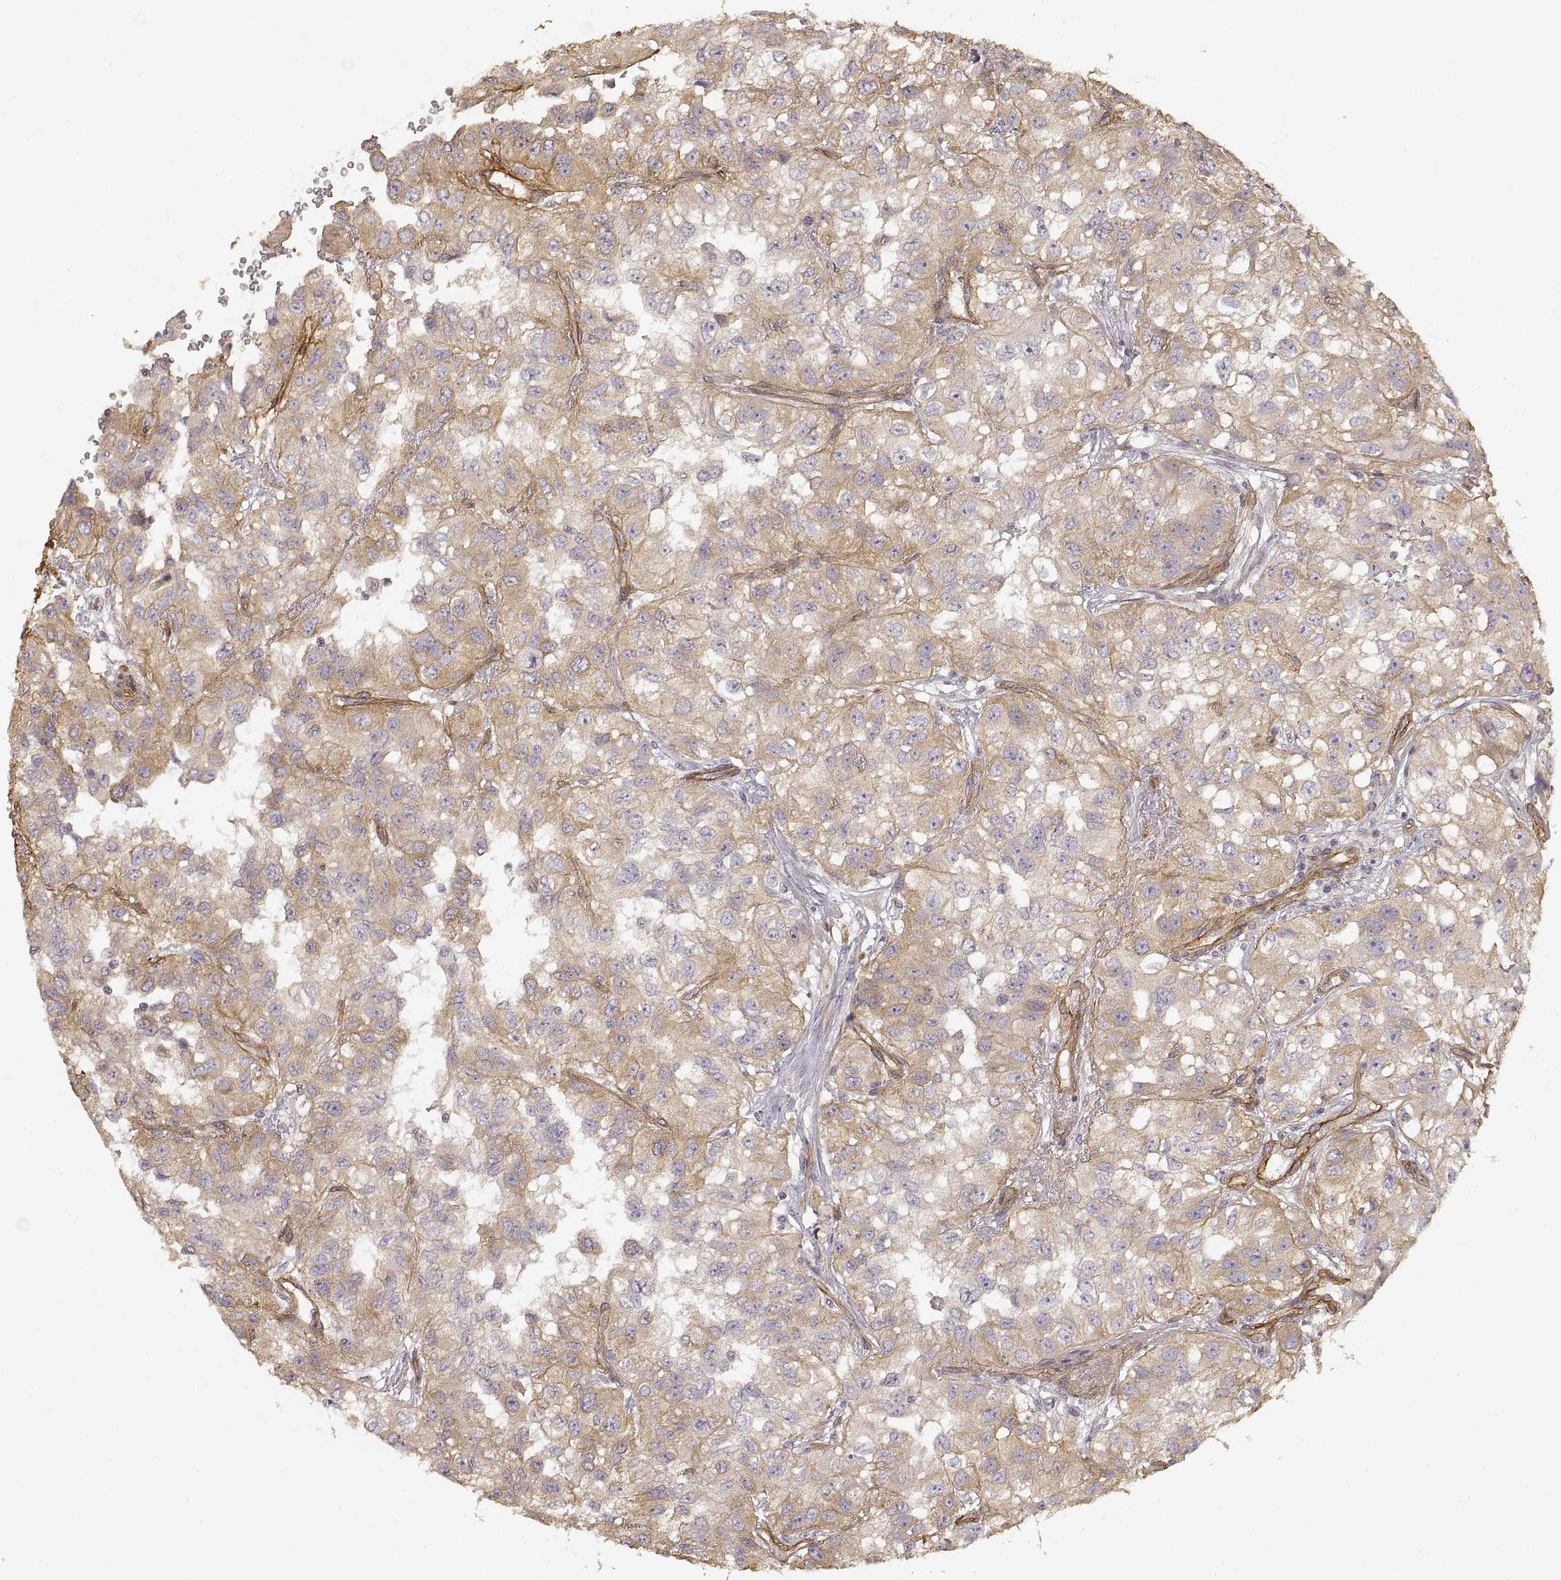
{"staining": {"intensity": "moderate", "quantity": "<25%", "location": "cytoplasmic/membranous"}, "tissue": "renal cancer", "cell_type": "Tumor cells", "image_type": "cancer", "snomed": [{"axis": "morphology", "description": "Adenocarcinoma, NOS"}, {"axis": "topography", "description": "Kidney"}], "caption": "Renal cancer (adenocarcinoma) tissue exhibits moderate cytoplasmic/membranous positivity in approximately <25% of tumor cells, visualized by immunohistochemistry.", "gene": "LAMA4", "patient": {"sex": "male", "age": 64}}